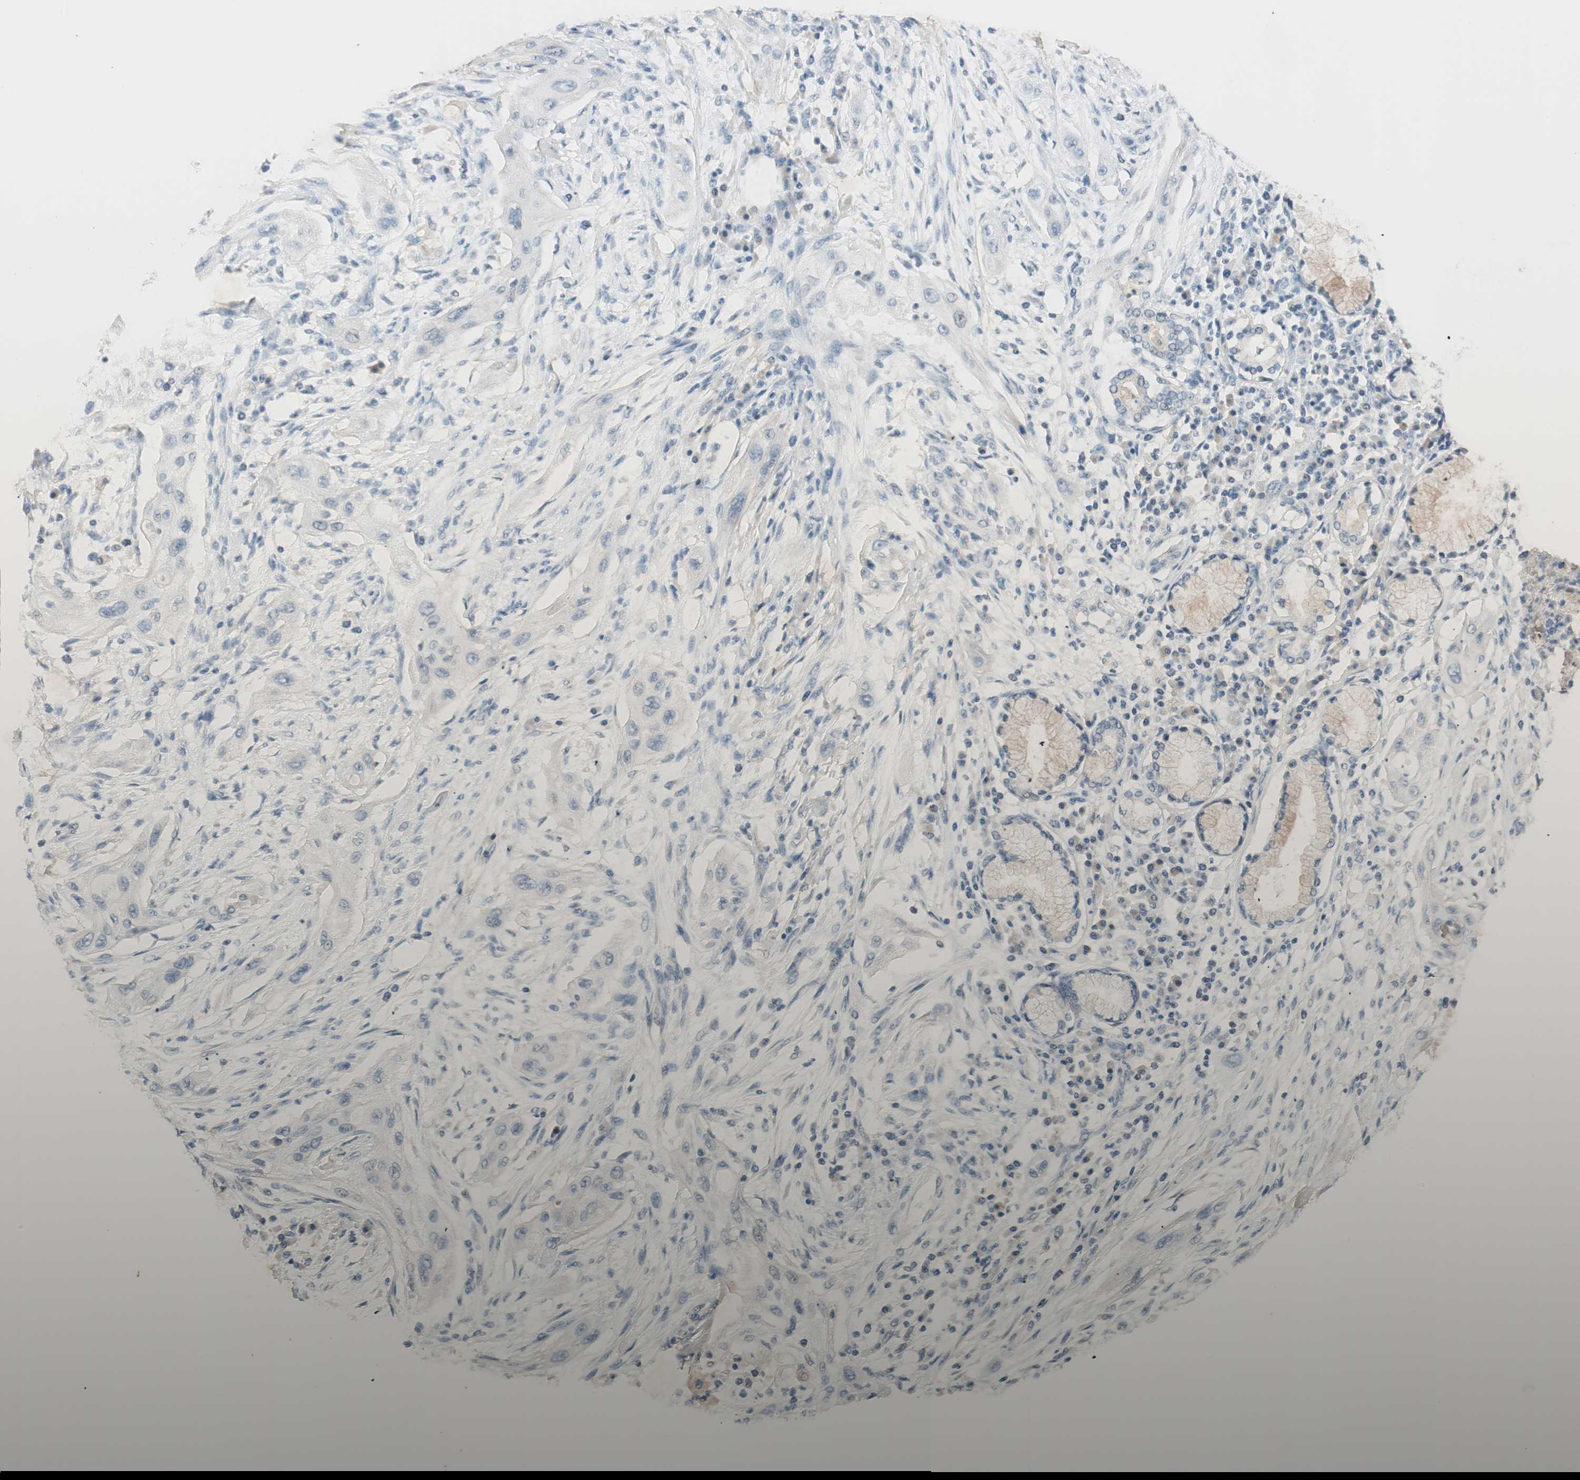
{"staining": {"intensity": "negative", "quantity": "none", "location": "none"}, "tissue": "lung cancer", "cell_type": "Tumor cells", "image_type": "cancer", "snomed": [{"axis": "morphology", "description": "Squamous cell carcinoma, NOS"}, {"axis": "topography", "description": "Lung"}], "caption": "There is no significant staining in tumor cells of squamous cell carcinoma (lung).", "gene": "KHK", "patient": {"sex": "female", "age": 47}}